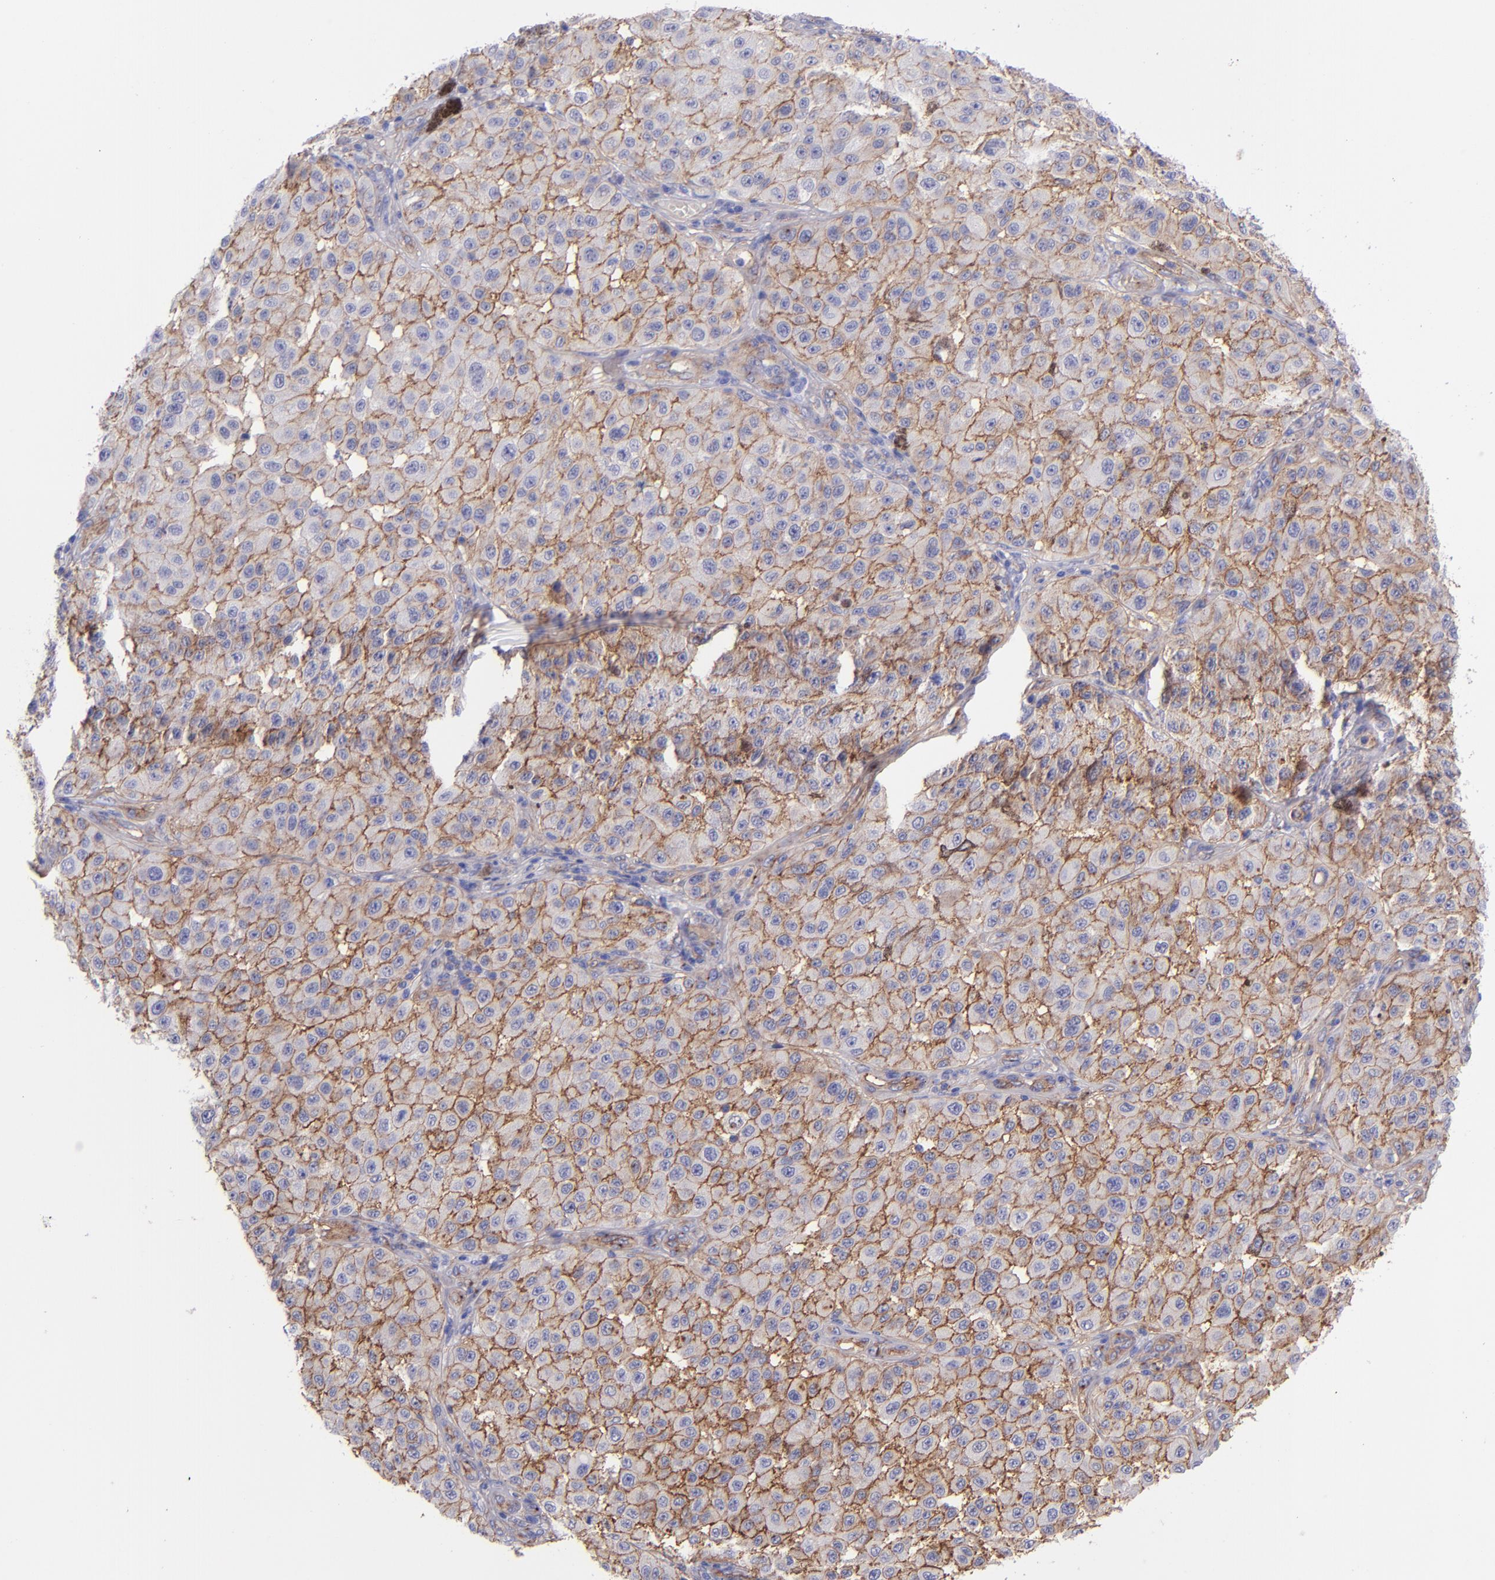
{"staining": {"intensity": "moderate", "quantity": ">75%", "location": "cytoplasmic/membranous"}, "tissue": "melanoma", "cell_type": "Tumor cells", "image_type": "cancer", "snomed": [{"axis": "morphology", "description": "Malignant melanoma, NOS"}, {"axis": "topography", "description": "Skin"}], "caption": "Human malignant melanoma stained with a brown dye displays moderate cytoplasmic/membranous positive staining in about >75% of tumor cells.", "gene": "ITGAV", "patient": {"sex": "female", "age": 64}}